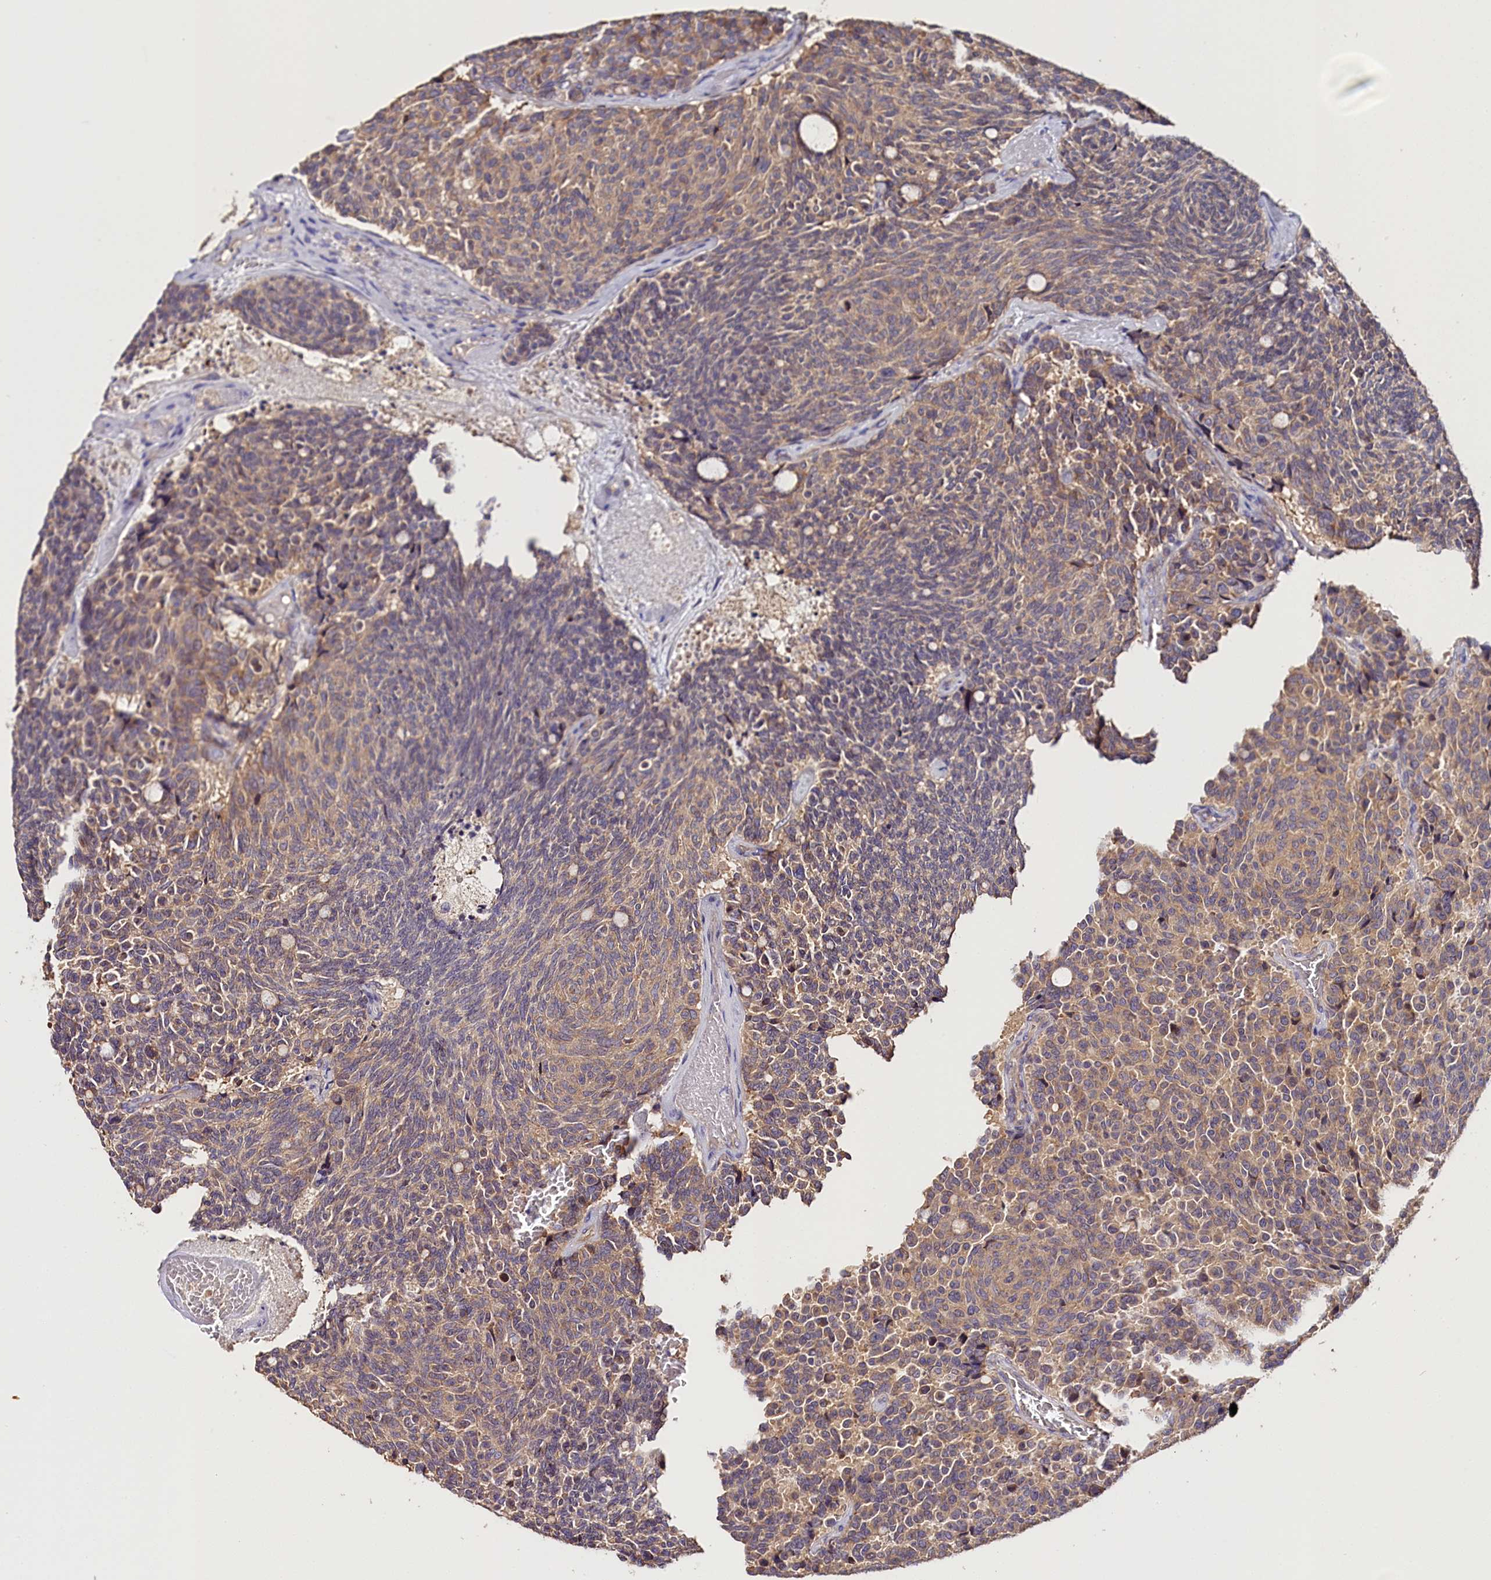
{"staining": {"intensity": "weak", "quantity": ">75%", "location": "cytoplasmic/membranous"}, "tissue": "carcinoid", "cell_type": "Tumor cells", "image_type": "cancer", "snomed": [{"axis": "morphology", "description": "Carcinoid, malignant, NOS"}, {"axis": "topography", "description": "Pancreas"}], "caption": "Carcinoid stained with a brown dye exhibits weak cytoplasmic/membranous positive positivity in approximately >75% of tumor cells.", "gene": "KATNB1", "patient": {"sex": "female", "age": 54}}